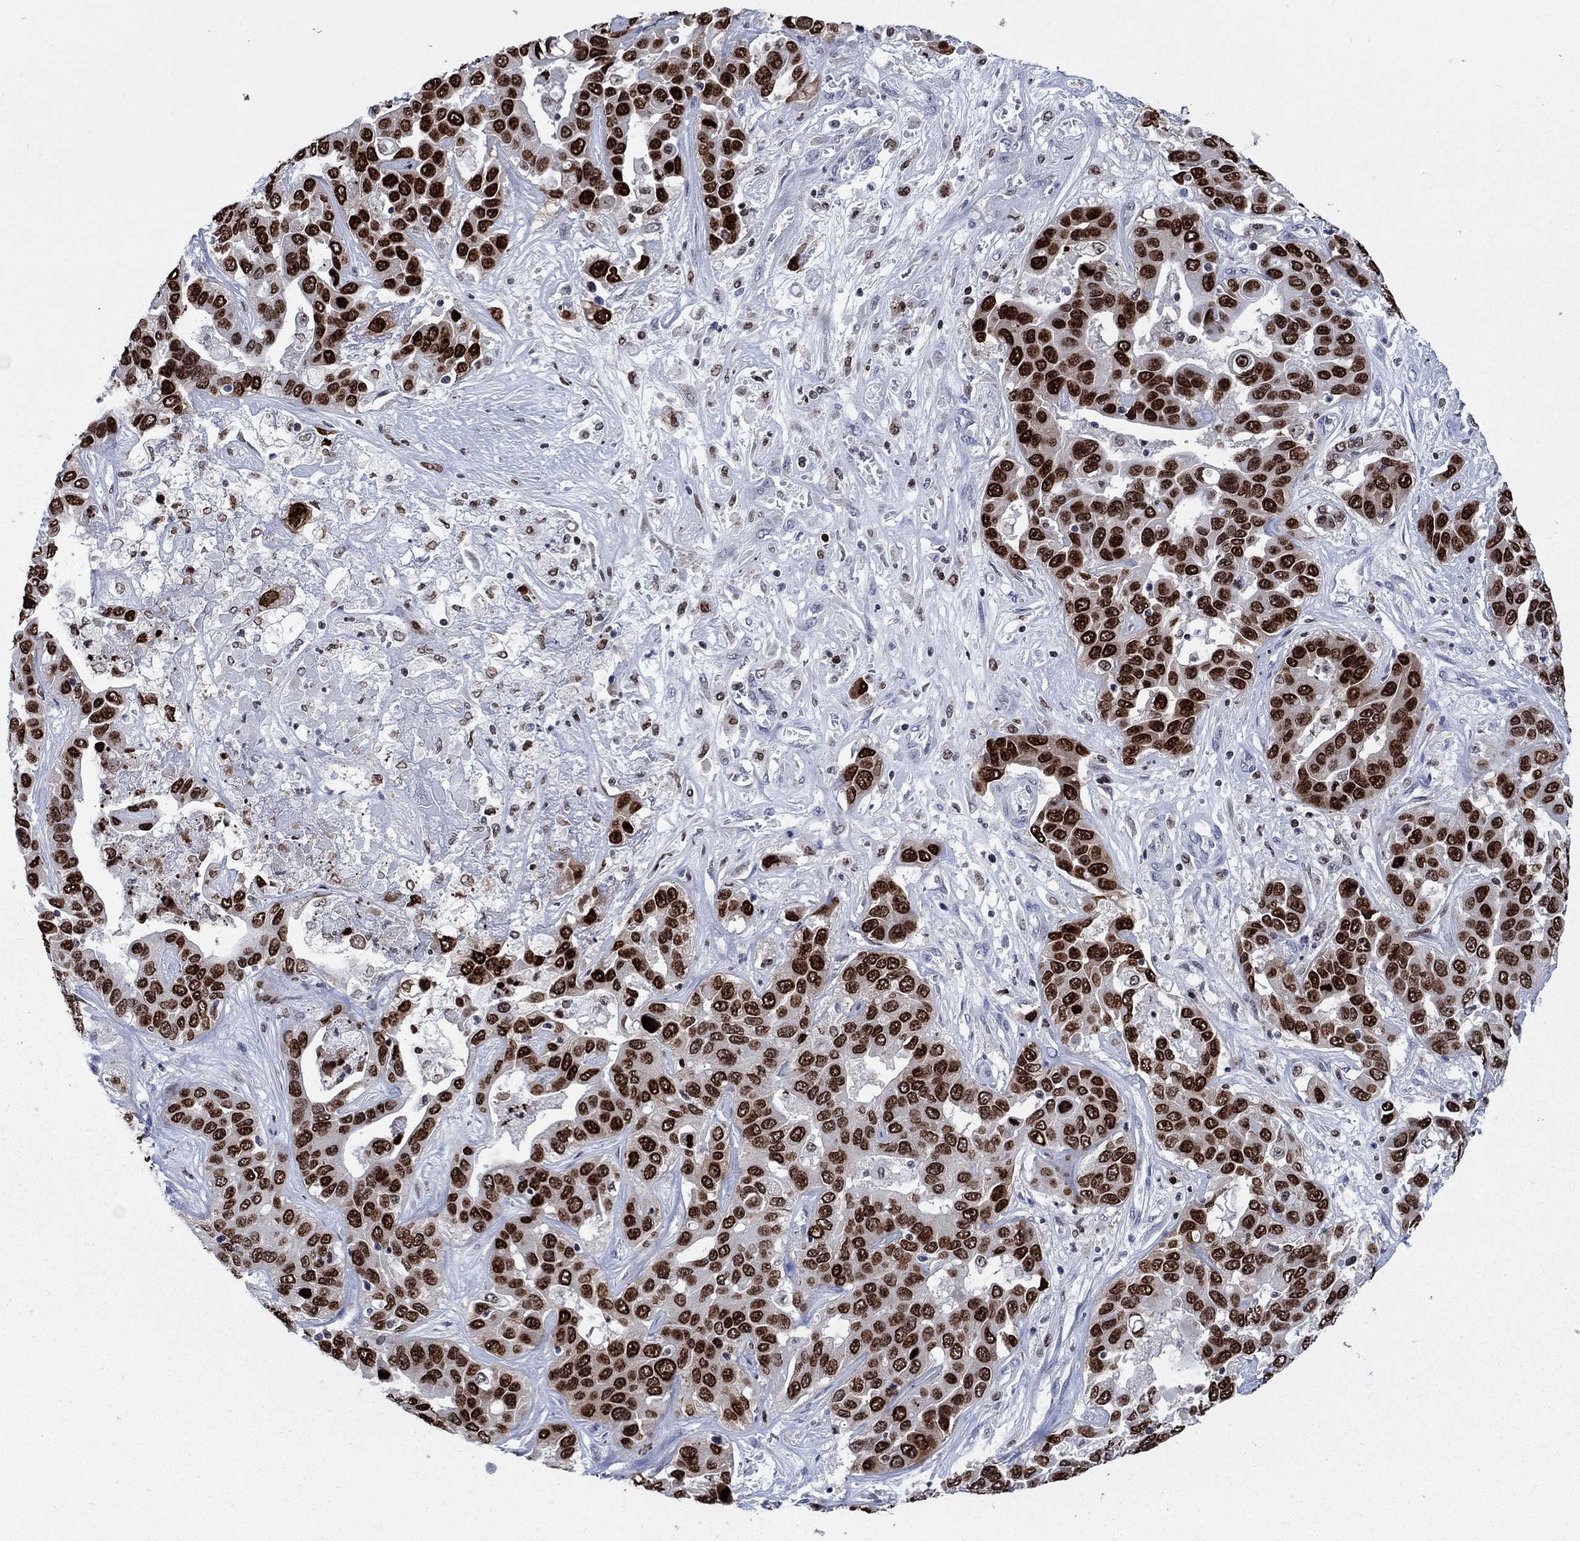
{"staining": {"intensity": "strong", "quantity": ">75%", "location": "nuclear"}, "tissue": "liver cancer", "cell_type": "Tumor cells", "image_type": "cancer", "snomed": [{"axis": "morphology", "description": "Cholangiocarcinoma"}, {"axis": "topography", "description": "Liver"}], "caption": "A brown stain highlights strong nuclear staining of a protein in liver cholangiocarcinoma tumor cells.", "gene": "HMGA1", "patient": {"sex": "female", "age": 52}}